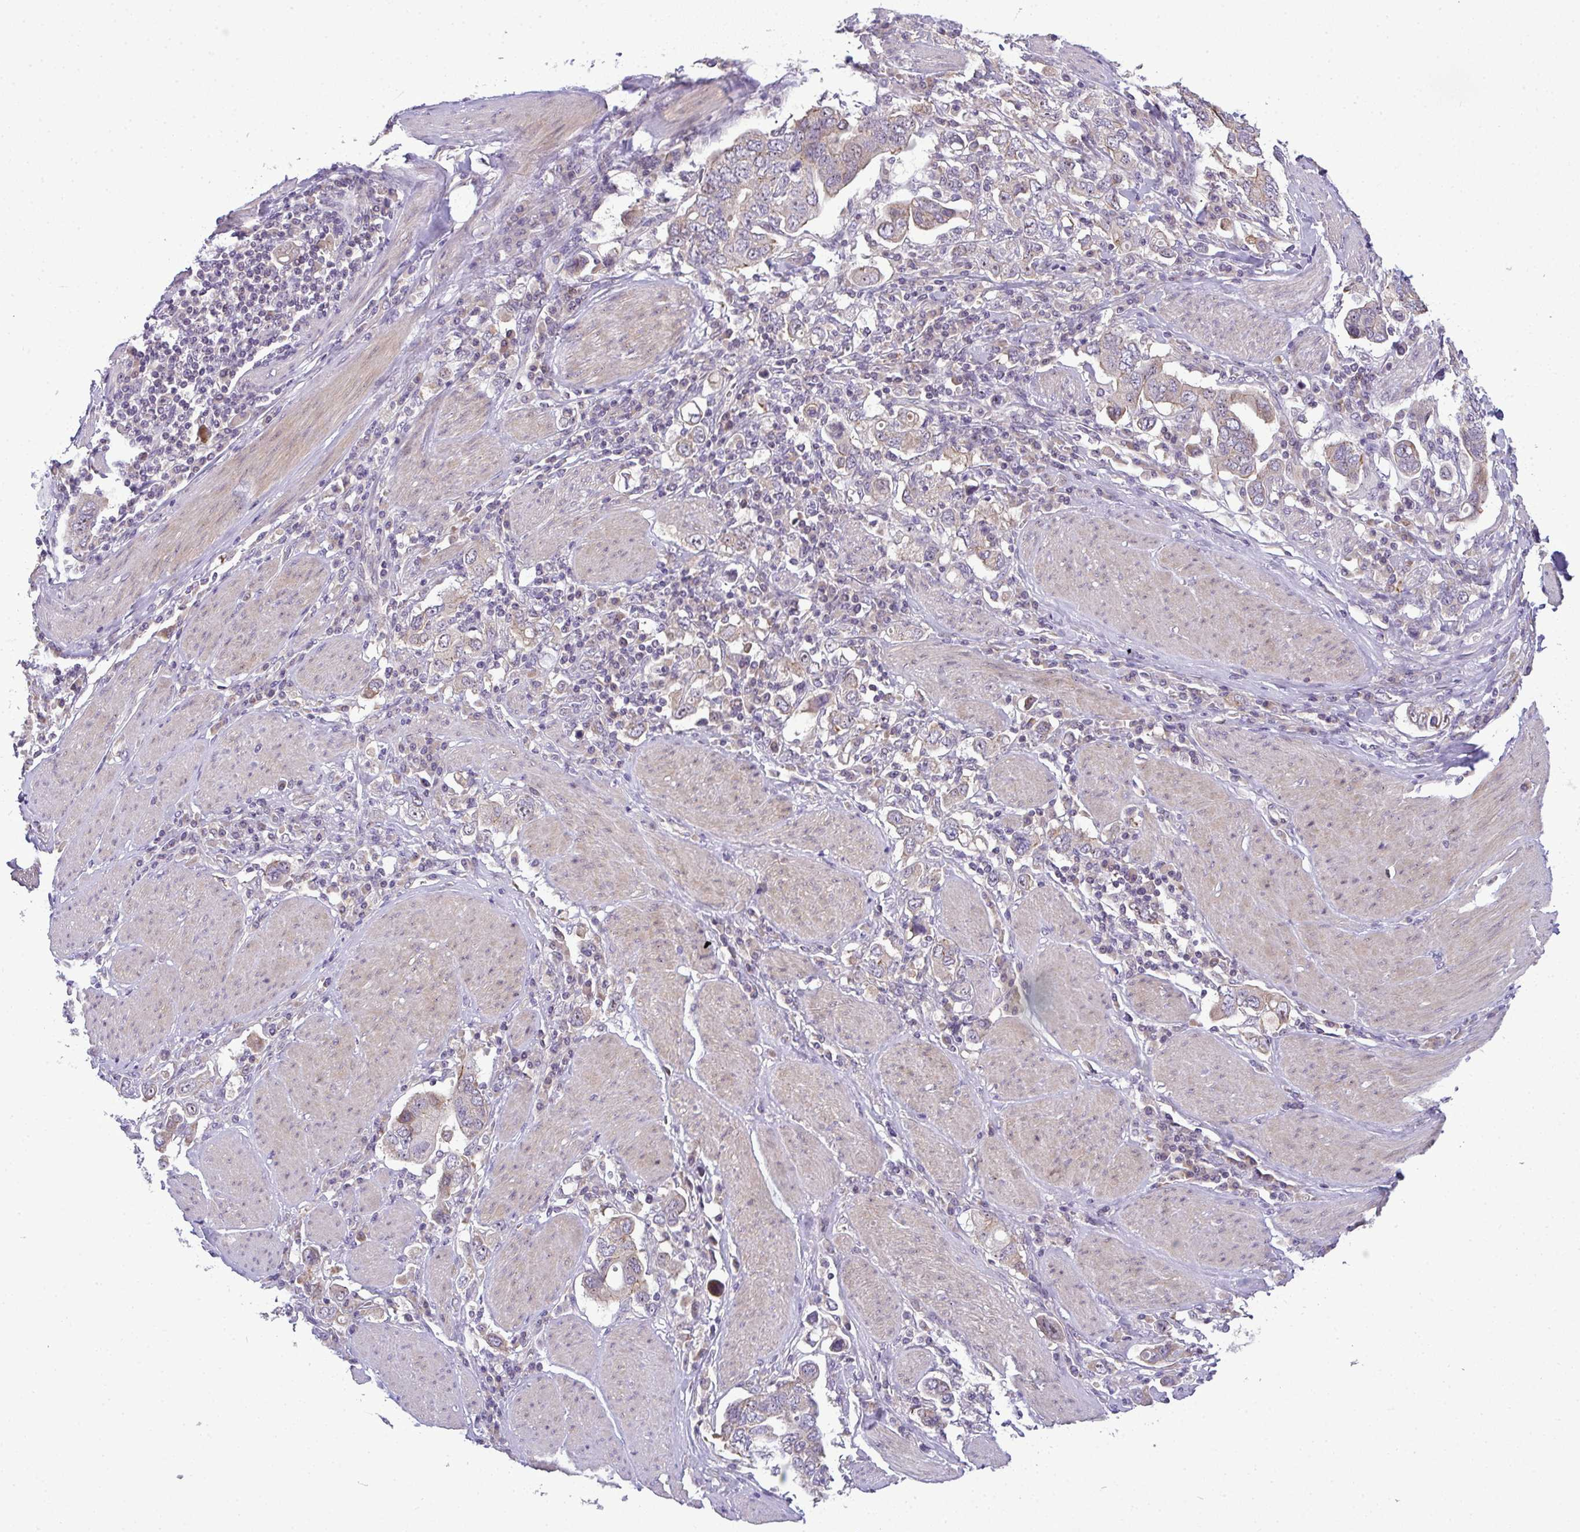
{"staining": {"intensity": "negative", "quantity": "none", "location": "none"}, "tissue": "stomach cancer", "cell_type": "Tumor cells", "image_type": "cancer", "snomed": [{"axis": "morphology", "description": "Adenocarcinoma, NOS"}, {"axis": "topography", "description": "Stomach, upper"}], "caption": "Histopathology image shows no protein staining in tumor cells of stomach cancer tissue.", "gene": "NT5C1A", "patient": {"sex": "male", "age": 62}}